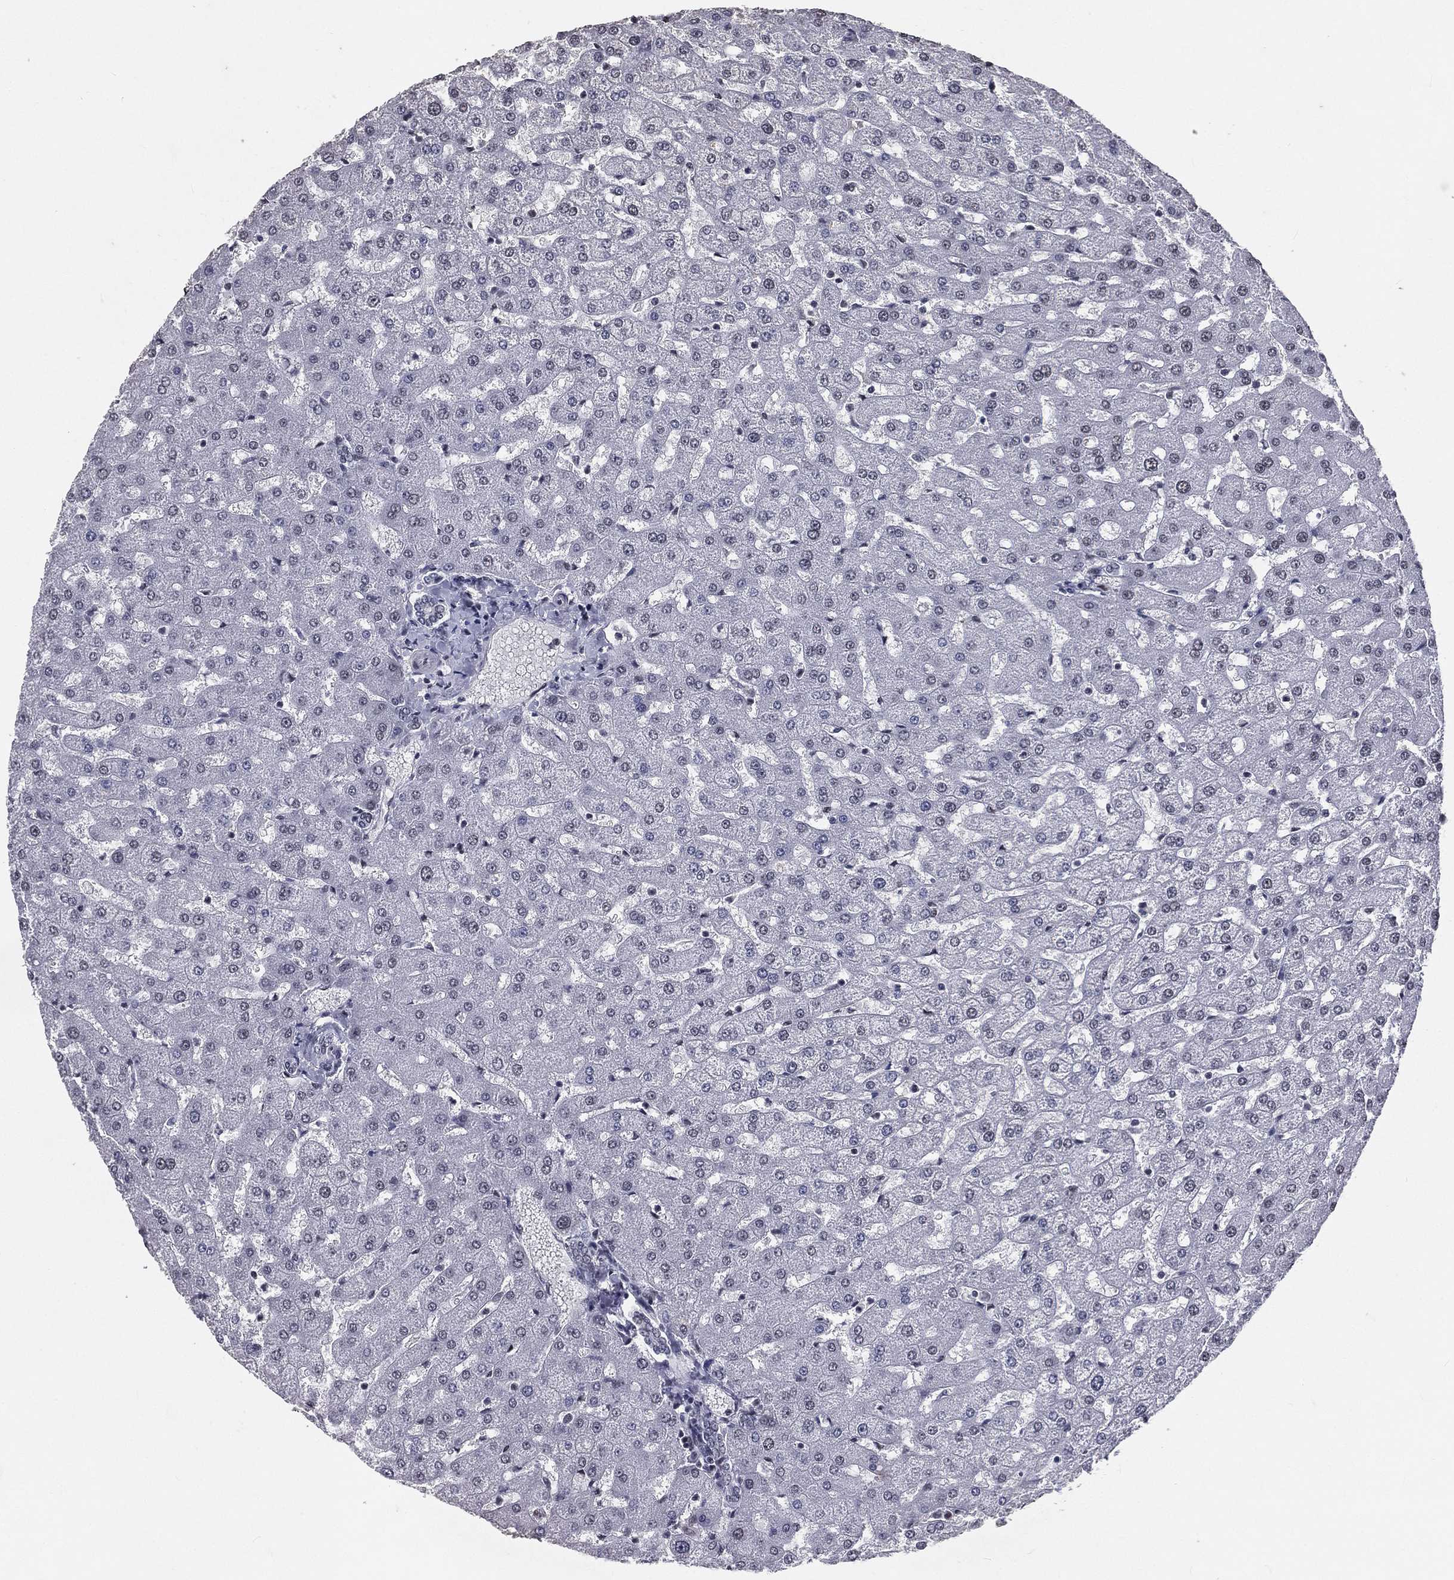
{"staining": {"intensity": "negative", "quantity": "none", "location": "none"}, "tissue": "liver", "cell_type": "Cholangiocytes", "image_type": "normal", "snomed": [{"axis": "morphology", "description": "Normal tissue, NOS"}, {"axis": "topography", "description": "Liver"}], "caption": "This is an IHC micrograph of unremarkable liver. There is no staining in cholangiocytes.", "gene": "MORC2", "patient": {"sex": "female", "age": 50}}